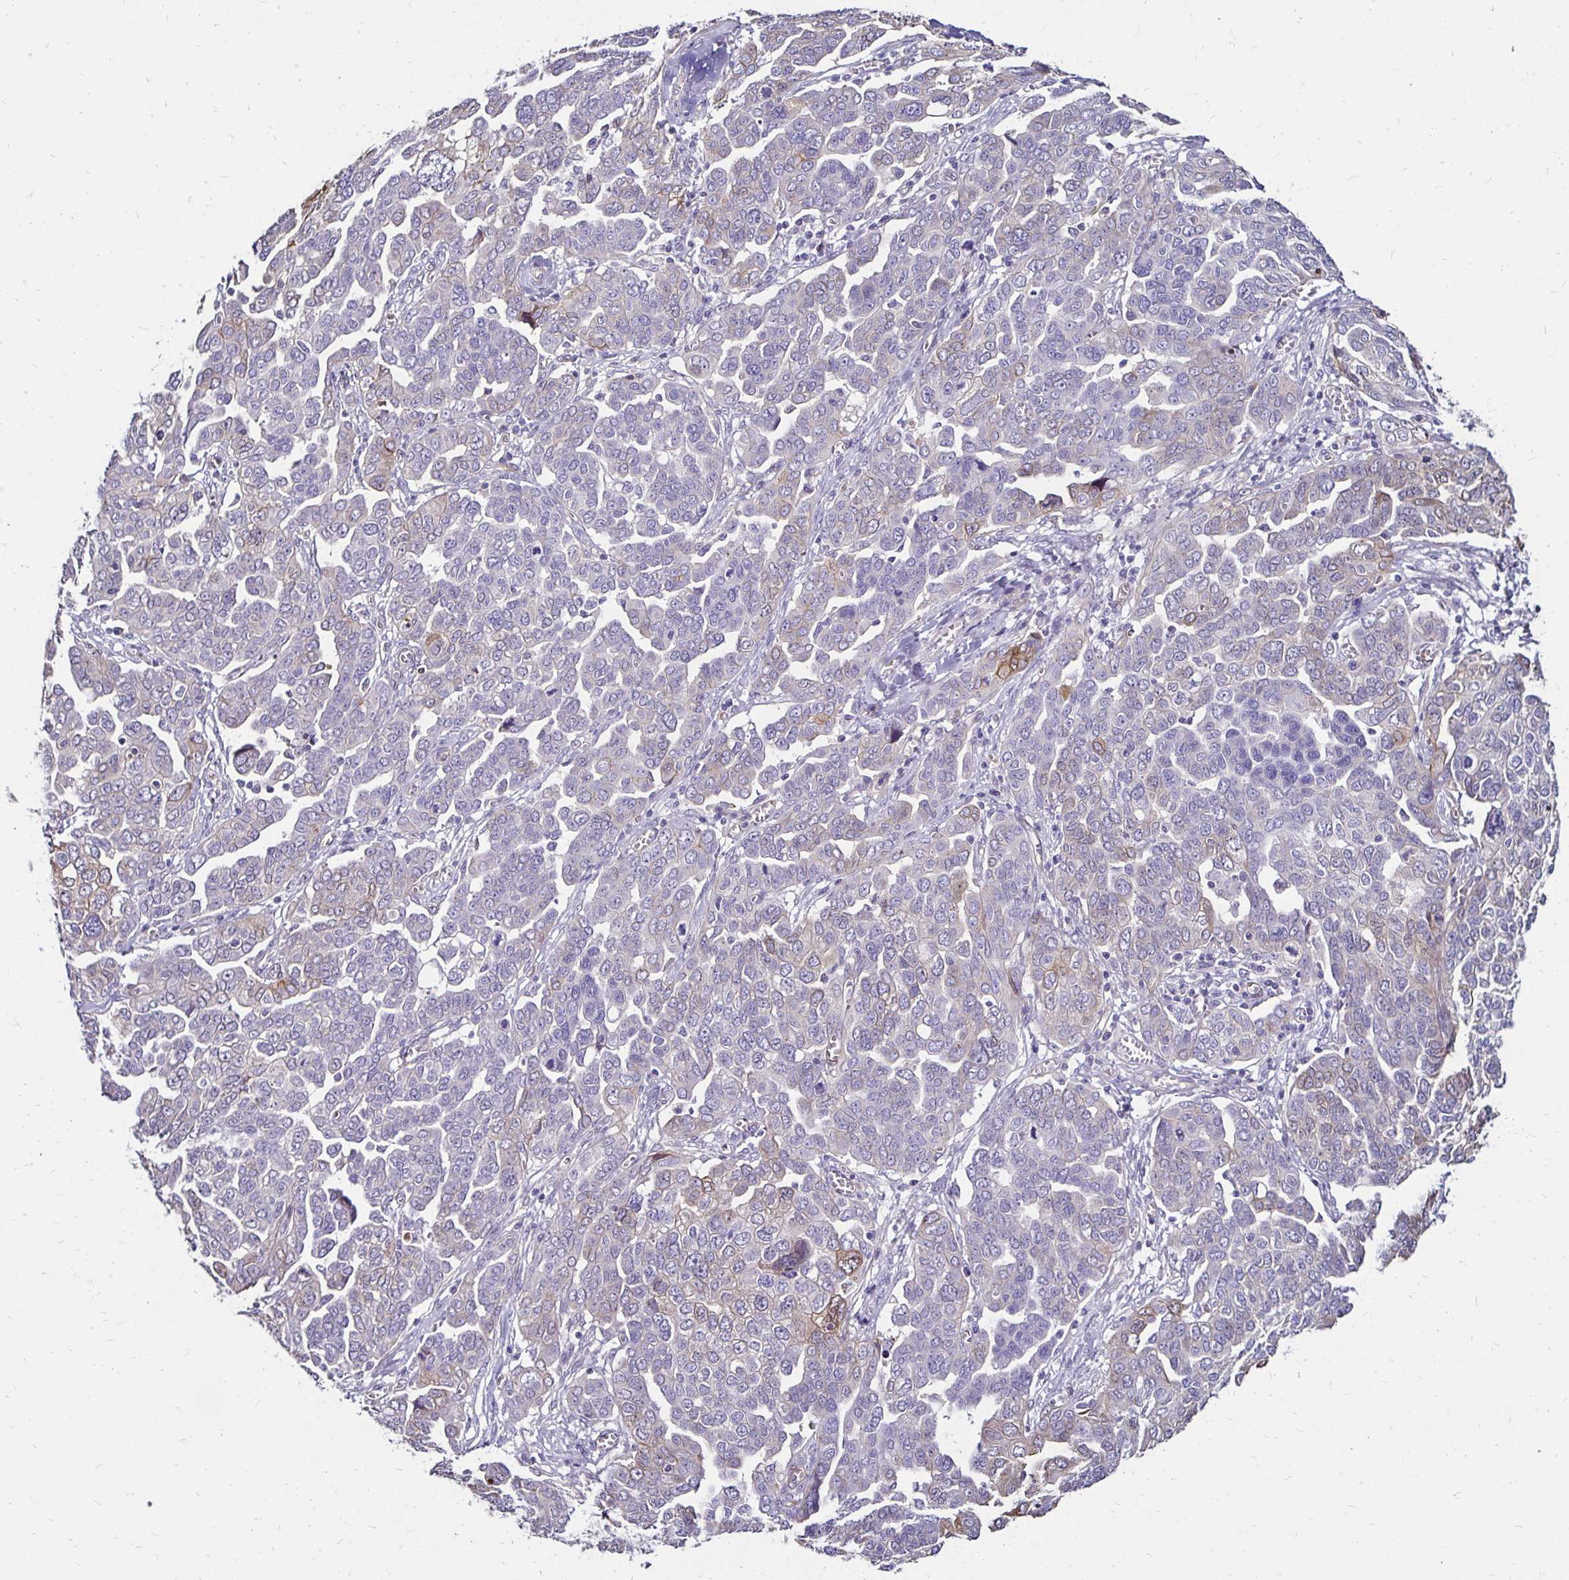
{"staining": {"intensity": "weak", "quantity": "<25%", "location": "cytoplasmic/membranous"}, "tissue": "ovarian cancer", "cell_type": "Tumor cells", "image_type": "cancer", "snomed": [{"axis": "morphology", "description": "Cystadenocarcinoma, serous, NOS"}, {"axis": "topography", "description": "Ovary"}], "caption": "DAB (3,3'-diaminobenzidine) immunohistochemical staining of ovarian serous cystadenocarcinoma exhibits no significant staining in tumor cells.", "gene": "ITGB1", "patient": {"sex": "female", "age": 59}}